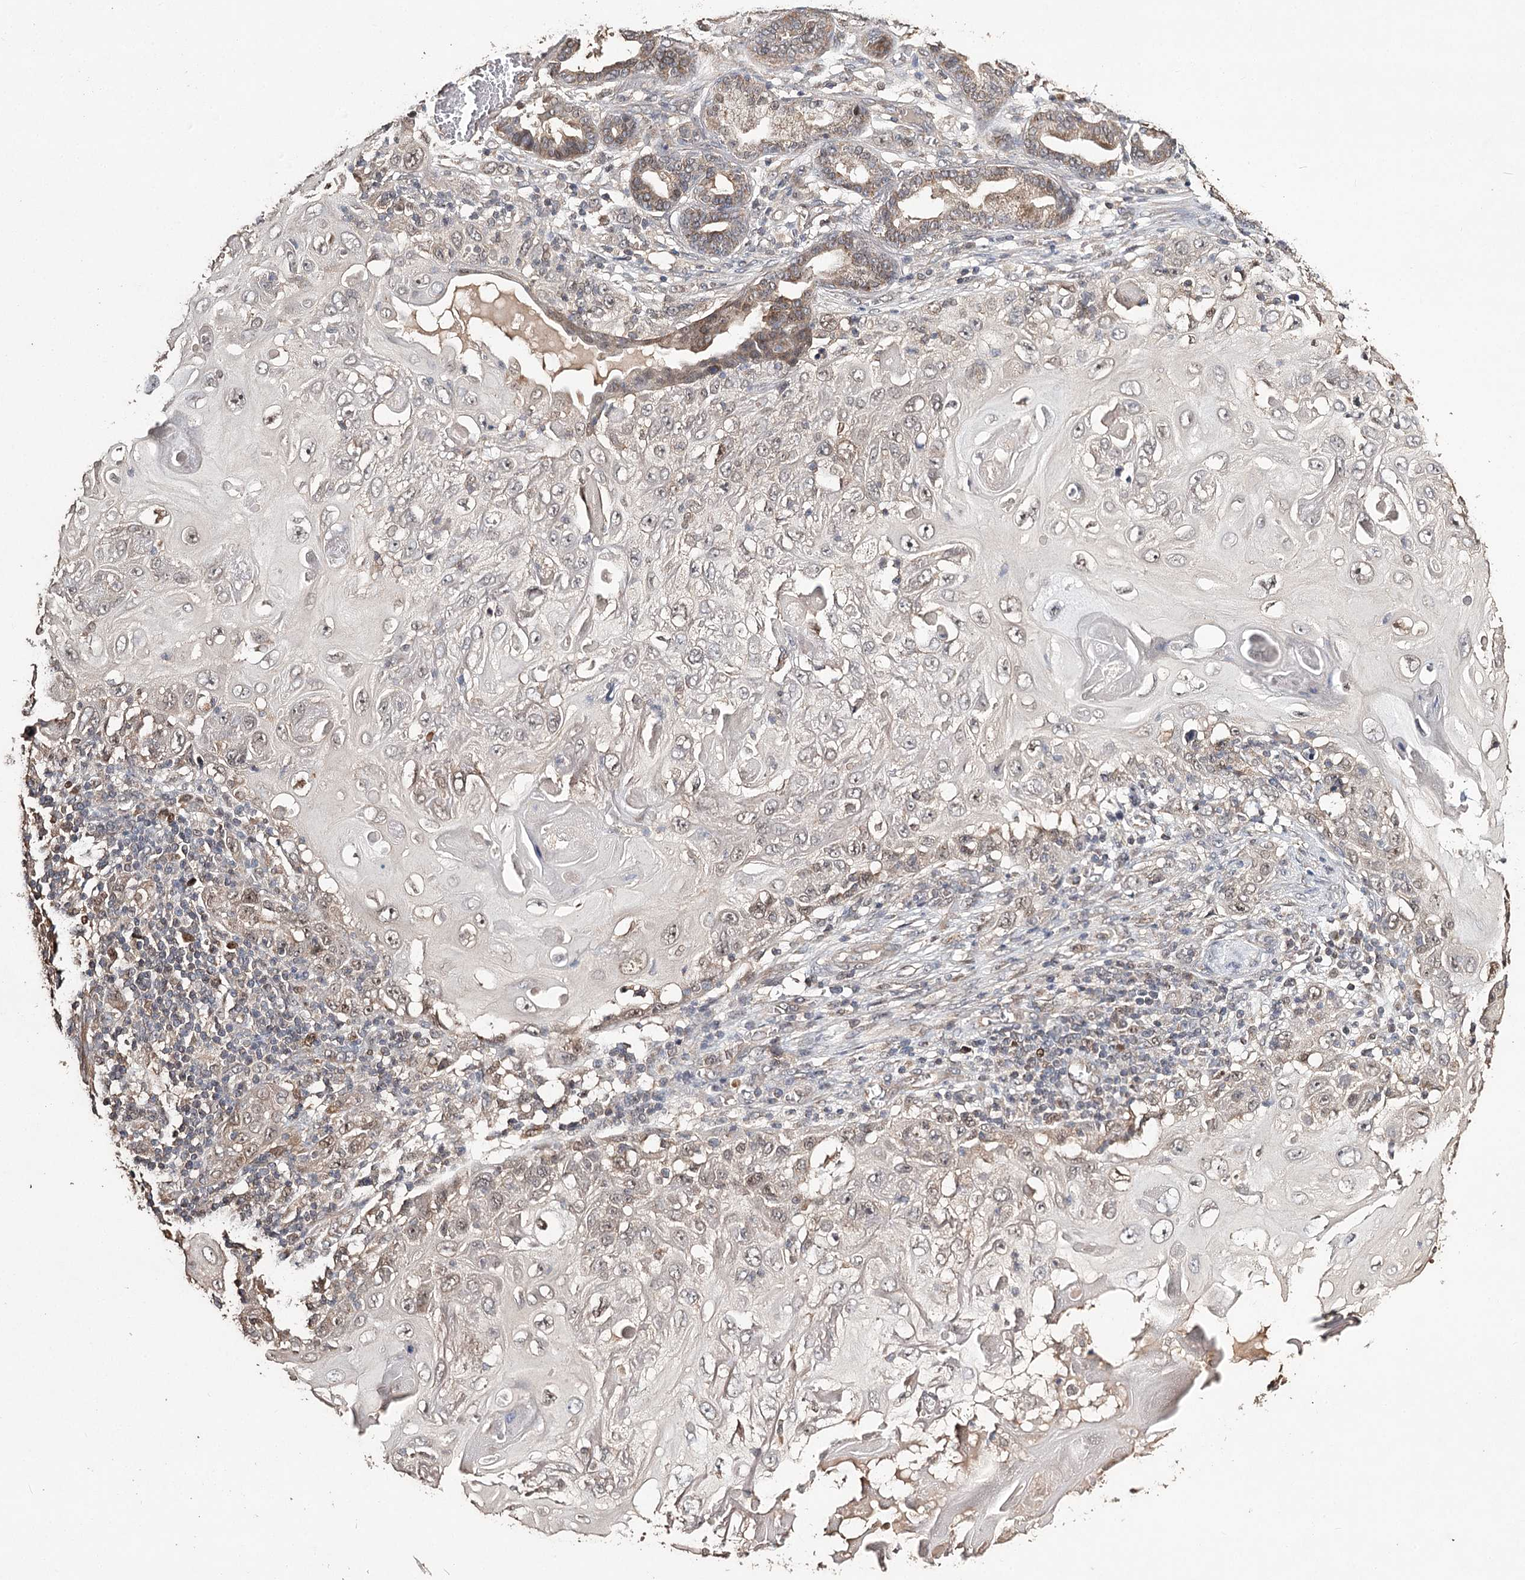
{"staining": {"intensity": "negative", "quantity": "none", "location": "none"}, "tissue": "skin cancer", "cell_type": "Tumor cells", "image_type": "cancer", "snomed": [{"axis": "morphology", "description": "Squamous cell carcinoma, NOS"}, {"axis": "topography", "description": "Skin"}], "caption": "A high-resolution image shows immunohistochemistry (IHC) staining of skin cancer (squamous cell carcinoma), which exhibits no significant positivity in tumor cells.", "gene": "NOPCHAP1", "patient": {"sex": "female", "age": 88}}